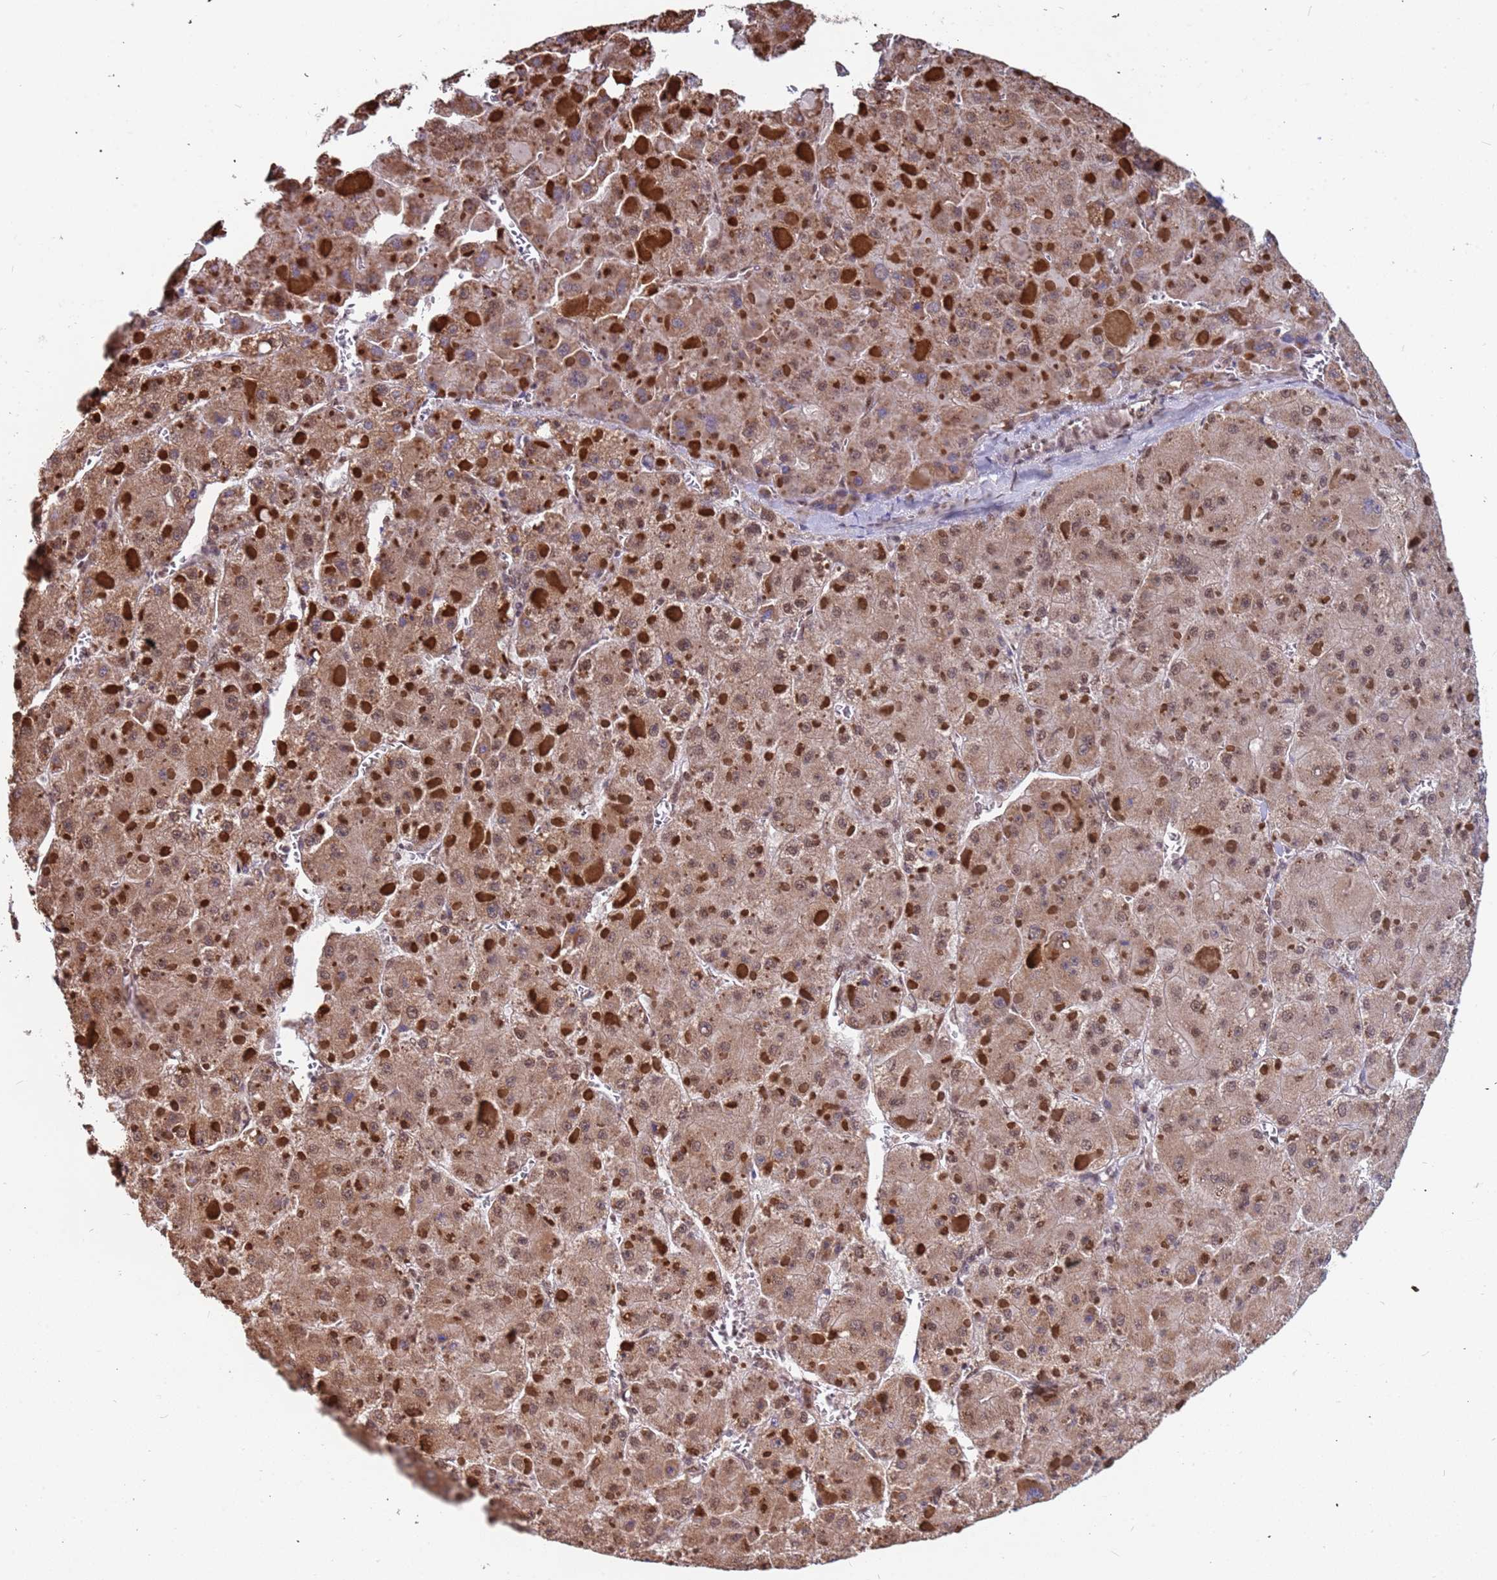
{"staining": {"intensity": "moderate", "quantity": ">75%", "location": "cytoplasmic/membranous,nuclear"}, "tissue": "liver cancer", "cell_type": "Tumor cells", "image_type": "cancer", "snomed": [{"axis": "morphology", "description": "Carcinoma, Hepatocellular, NOS"}, {"axis": "topography", "description": "Liver"}], "caption": "Immunohistochemical staining of liver cancer reveals moderate cytoplasmic/membranous and nuclear protein expression in approximately >75% of tumor cells. (Brightfield microscopy of DAB IHC at high magnification).", "gene": "DENND2B", "patient": {"sex": "female", "age": 73}}